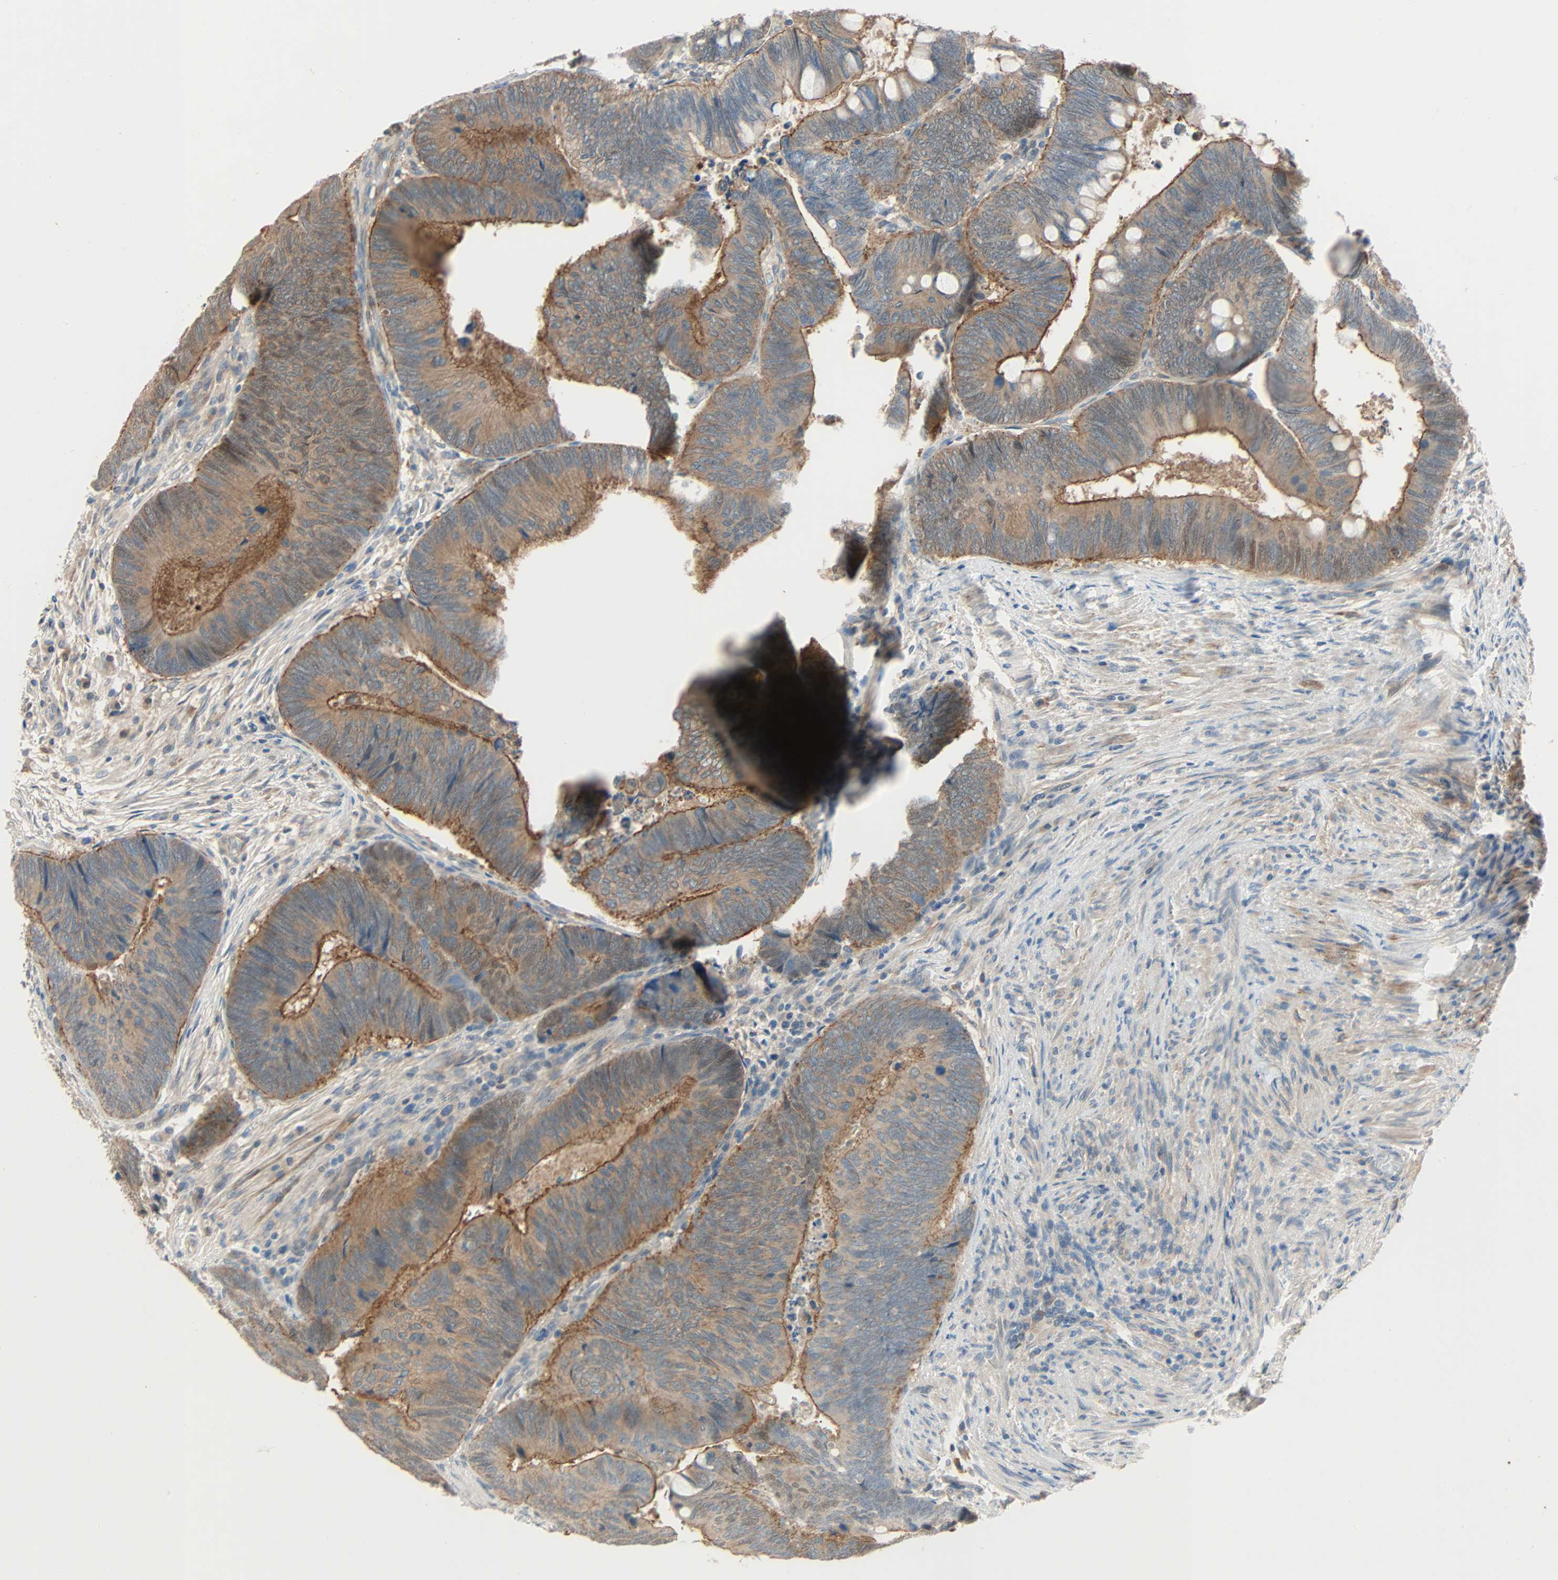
{"staining": {"intensity": "moderate", "quantity": ">75%", "location": "cytoplasmic/membranous"}, "tissue": "colorectal cancer", "cell_type": "Tumor cells", "image_type": "cancer", "snomed": [{"axis": "morphology", "description": "Normal tissue, NOS"}, {"axis": "morphology", "description": "Adenocarcinoma, NOS"}, {"axis": "topography", "description": "Rectum"}, {"axis": "topography", "description": "Peripheral nerve tissue"}], "caption": "This micrograph shows immunohistochemistry staining of colorectal cancer (adenocarcinoma), with medium moderate cytoplasmic/membranous expression in about >75% of tumor cells.", "gene": "TNFRSF12A", "patient": {"sex": "male", "age": 92}}